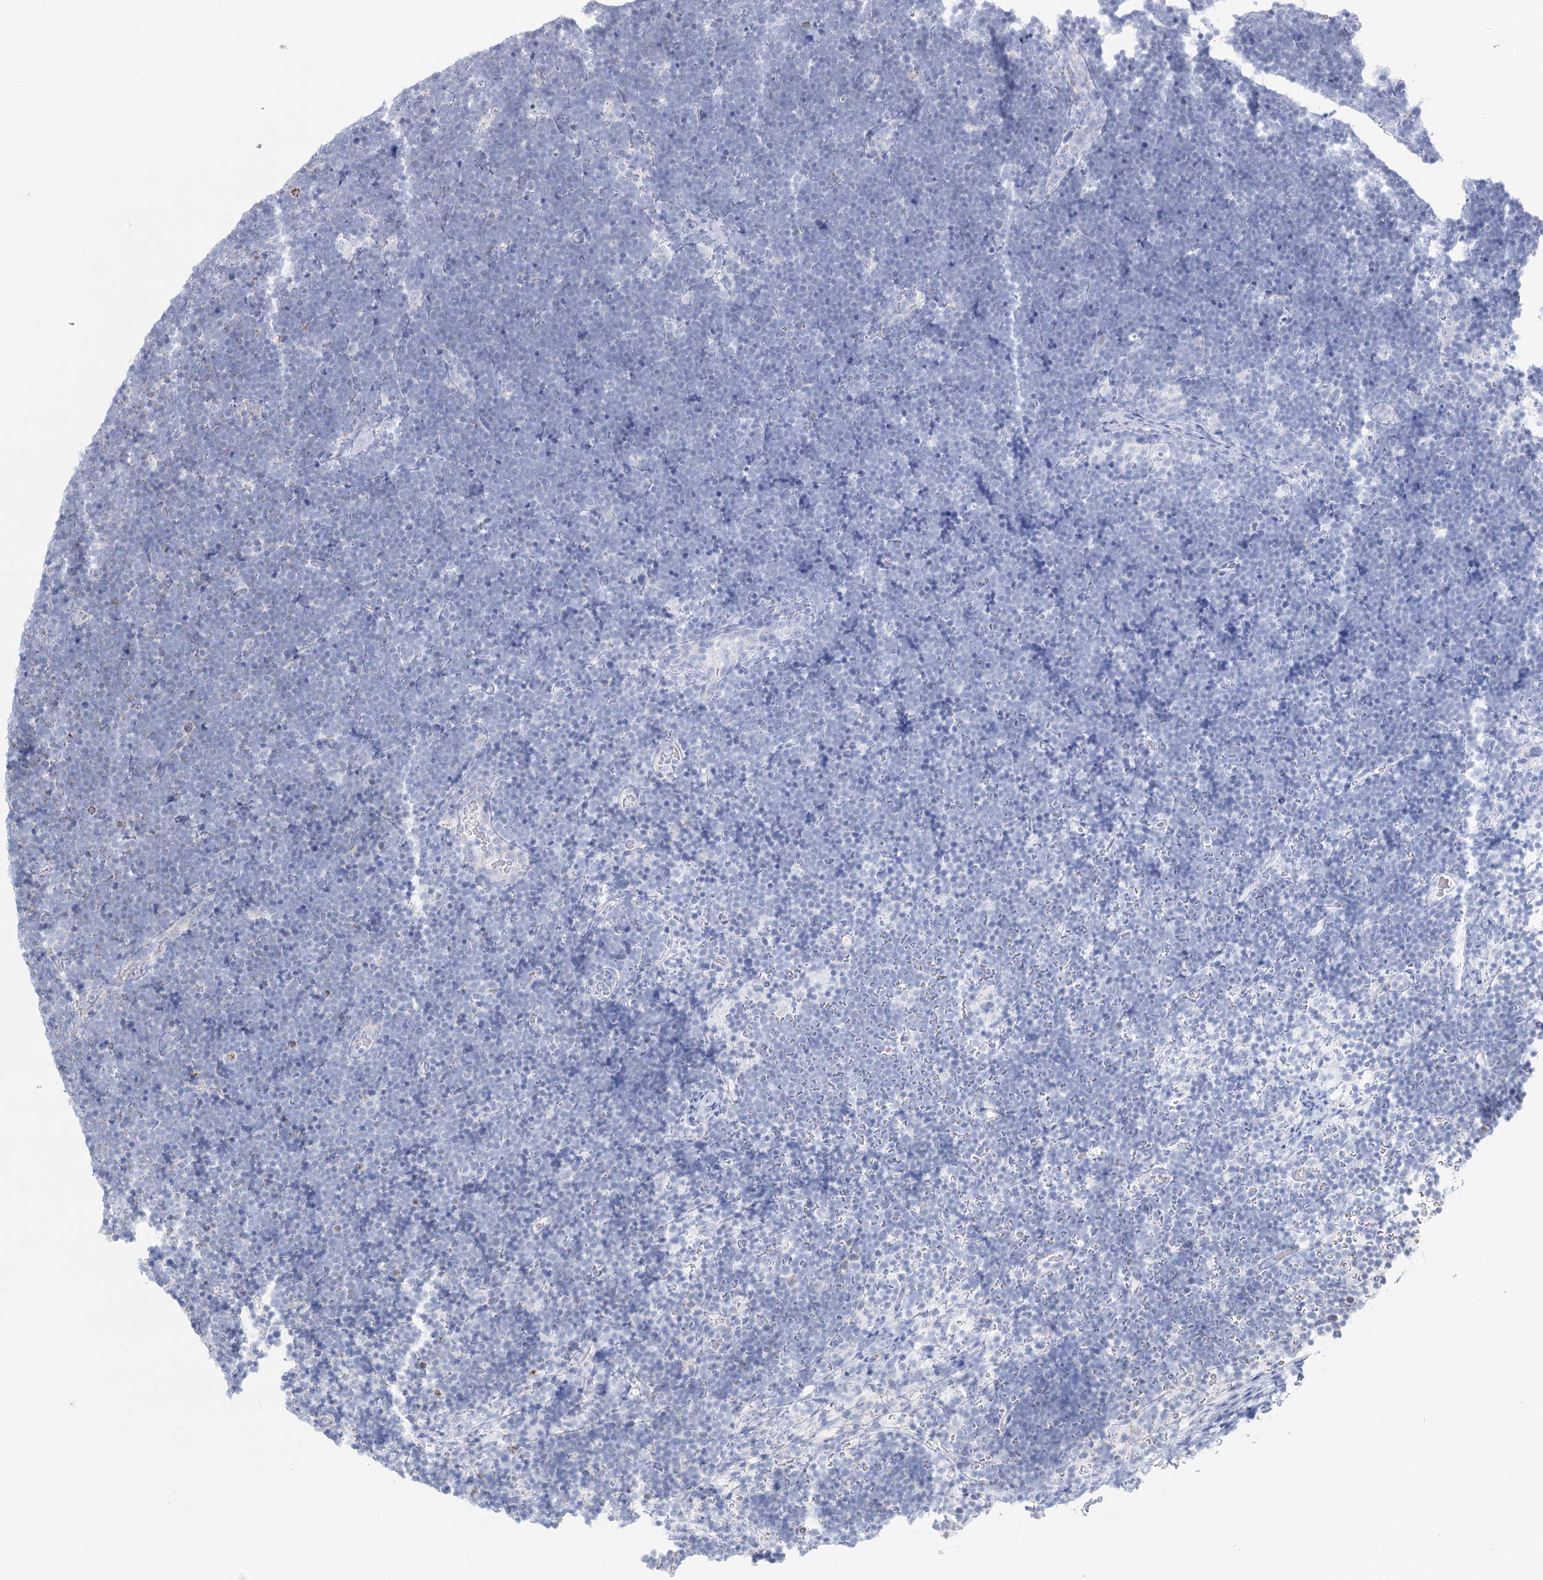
{"staining": {"intensity": "moderate", "quantity": "<25%", "location": "cytoplasmic/membranous"}, "tissue": "lymphoma", "cell_type": "Tumor cells", "image_type": "cancer", "snomed": [{"axis": "morphology", "description": "Malignant lymphoma, non-Hodgkin's type, High grade"}, {"axis": "topography", "description": "Lymph node"}], "caption": "A low amount of moderate cytoplasmic/membranous positivity is appreciated in approximately <25% of tumor cells in malignant lymphoma, non-Hodgkin's type (high-grade) tissue.", "gene": "DHTKD1", "patient": {"sex": "male", "age": 13}}